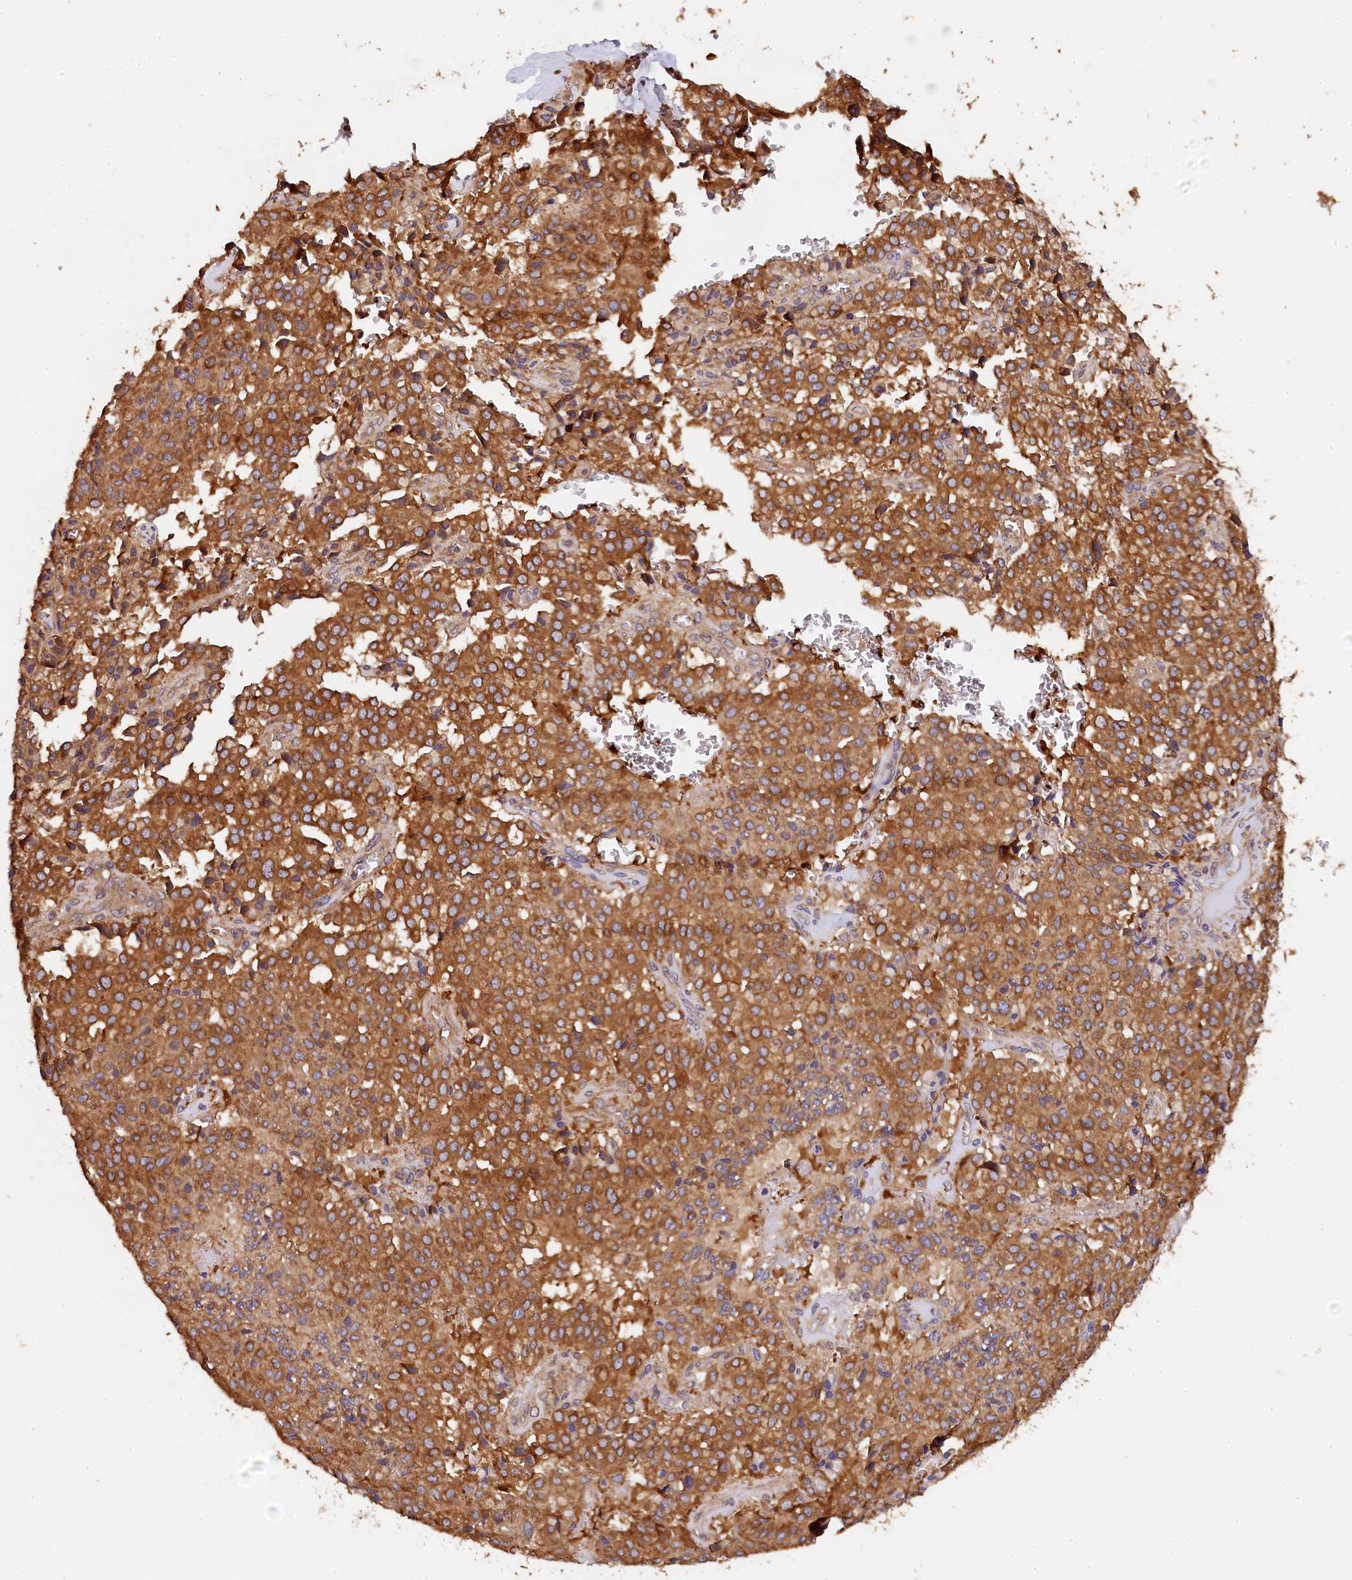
{"staining": {"intensity": "strong", "quantity": ">75%", "location": "cytoplasmic/membranous"}, "tissue": "pancreatic cancer", "cell_type": "Tumor cells", "image_type": "cancer", "snomed": [{"axis": "morphology", "description": "Adenocarcinoma, NOS"}, {"axis": "topography", "description": "Pancreas"}], "caption": "Adenocarcinoma (pancreatic) stained for a protein (brown) displays strong cytoplasmic/membranous positive expression in about >75% of tumor cells.", "gene": "KLC2", "patient": {"sex": "male", "age": 65}}